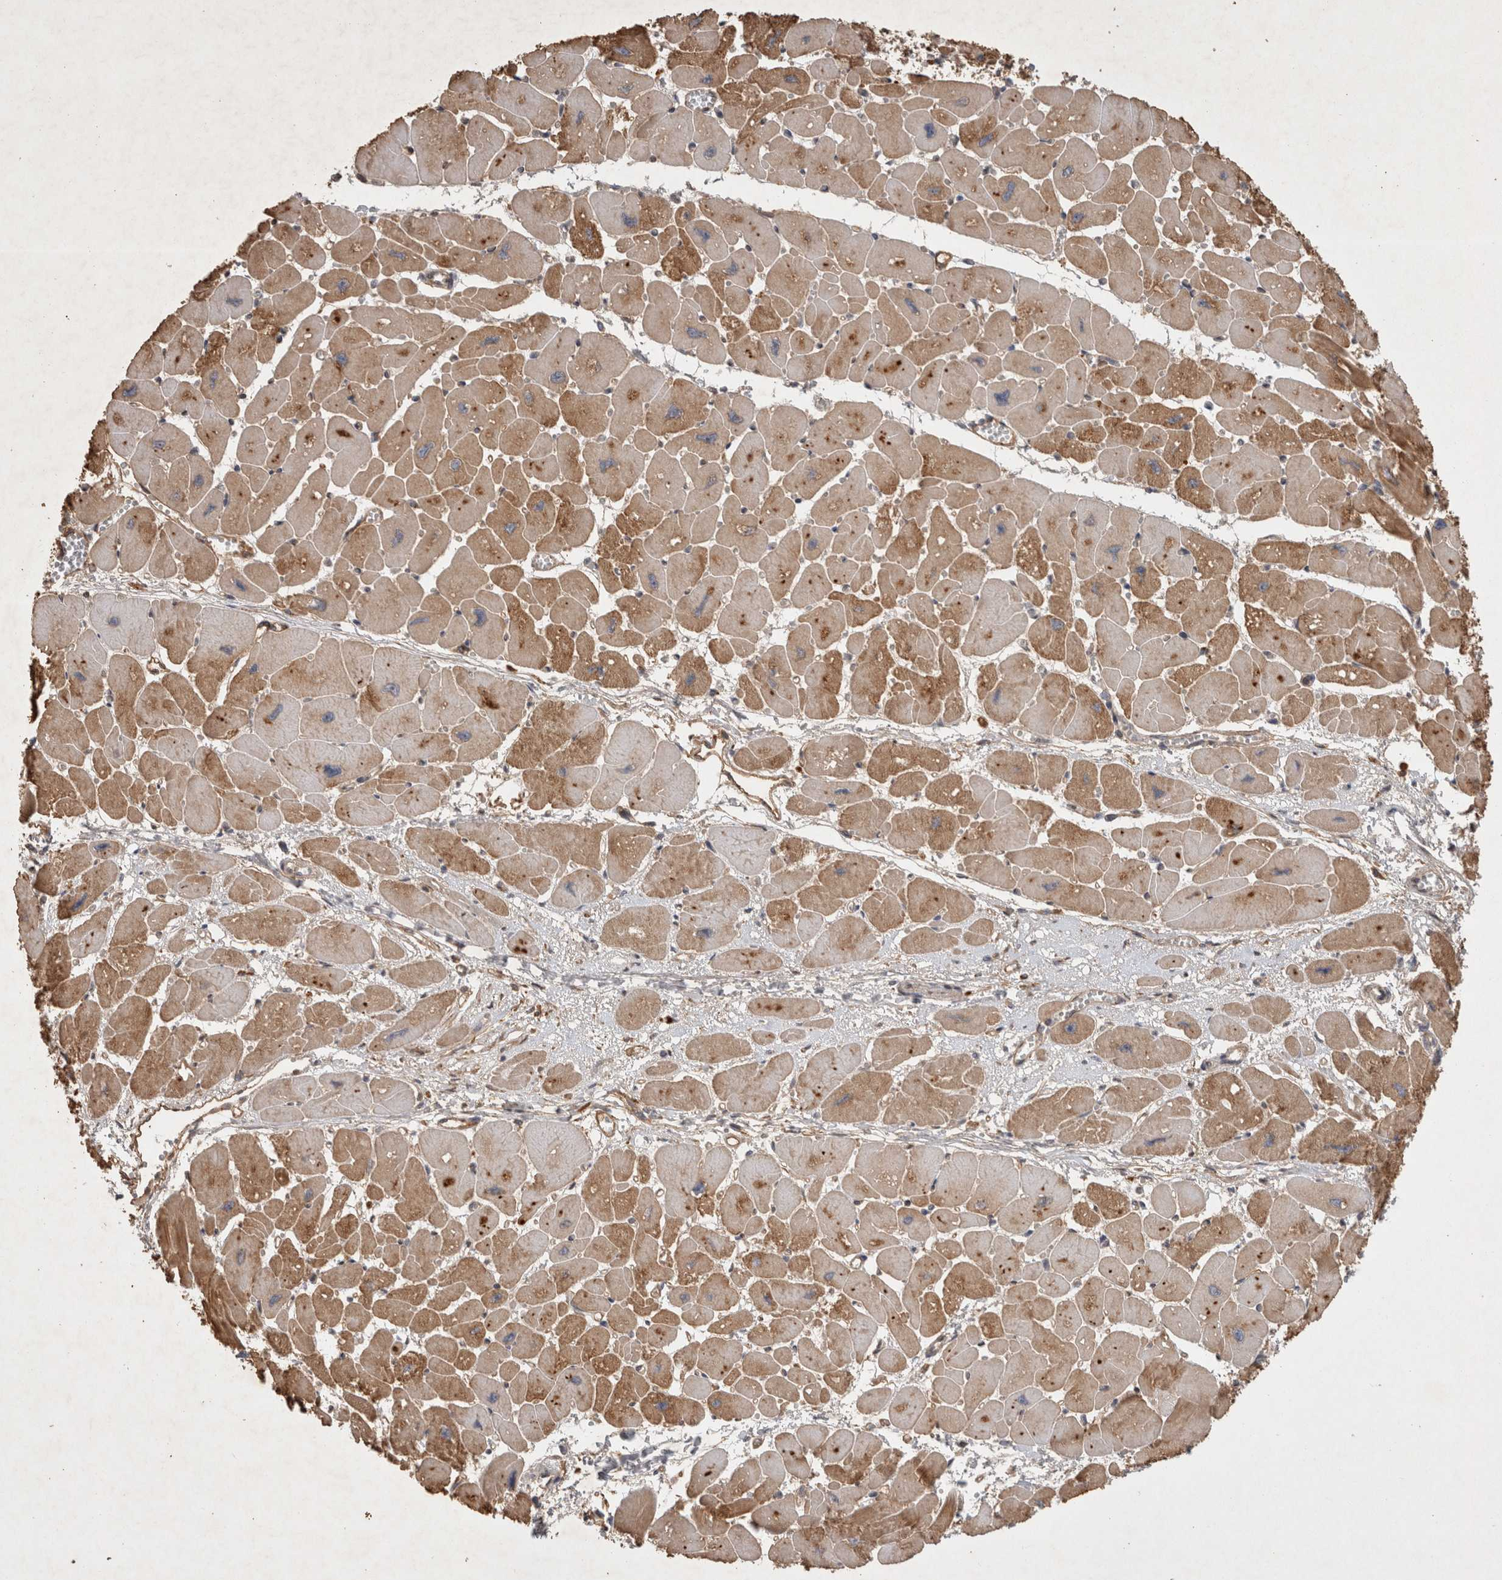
{"staining": {"intensity": "strong", "quantity": ">75%", "location": "cytoplasmic/membranous"}, "tissue": "heart muscle", "cell_type": "Cardiomyocytes", "image_type": "normal", "snomed": [{"axis": "morphology", "description": "Normal tissue, NOS"}, {"axis": "topography", "description": "Heart"}], "caption": "Immunohistochemical staining of normal human heart muscle displays >75% levels of strong cytoplasmic/membranous protein staining in about >75% of cardiomyocytes. Nuclei are stained in blue.", "gene": "SERAC1", "patient": {"sex": "female", "age": 54}}